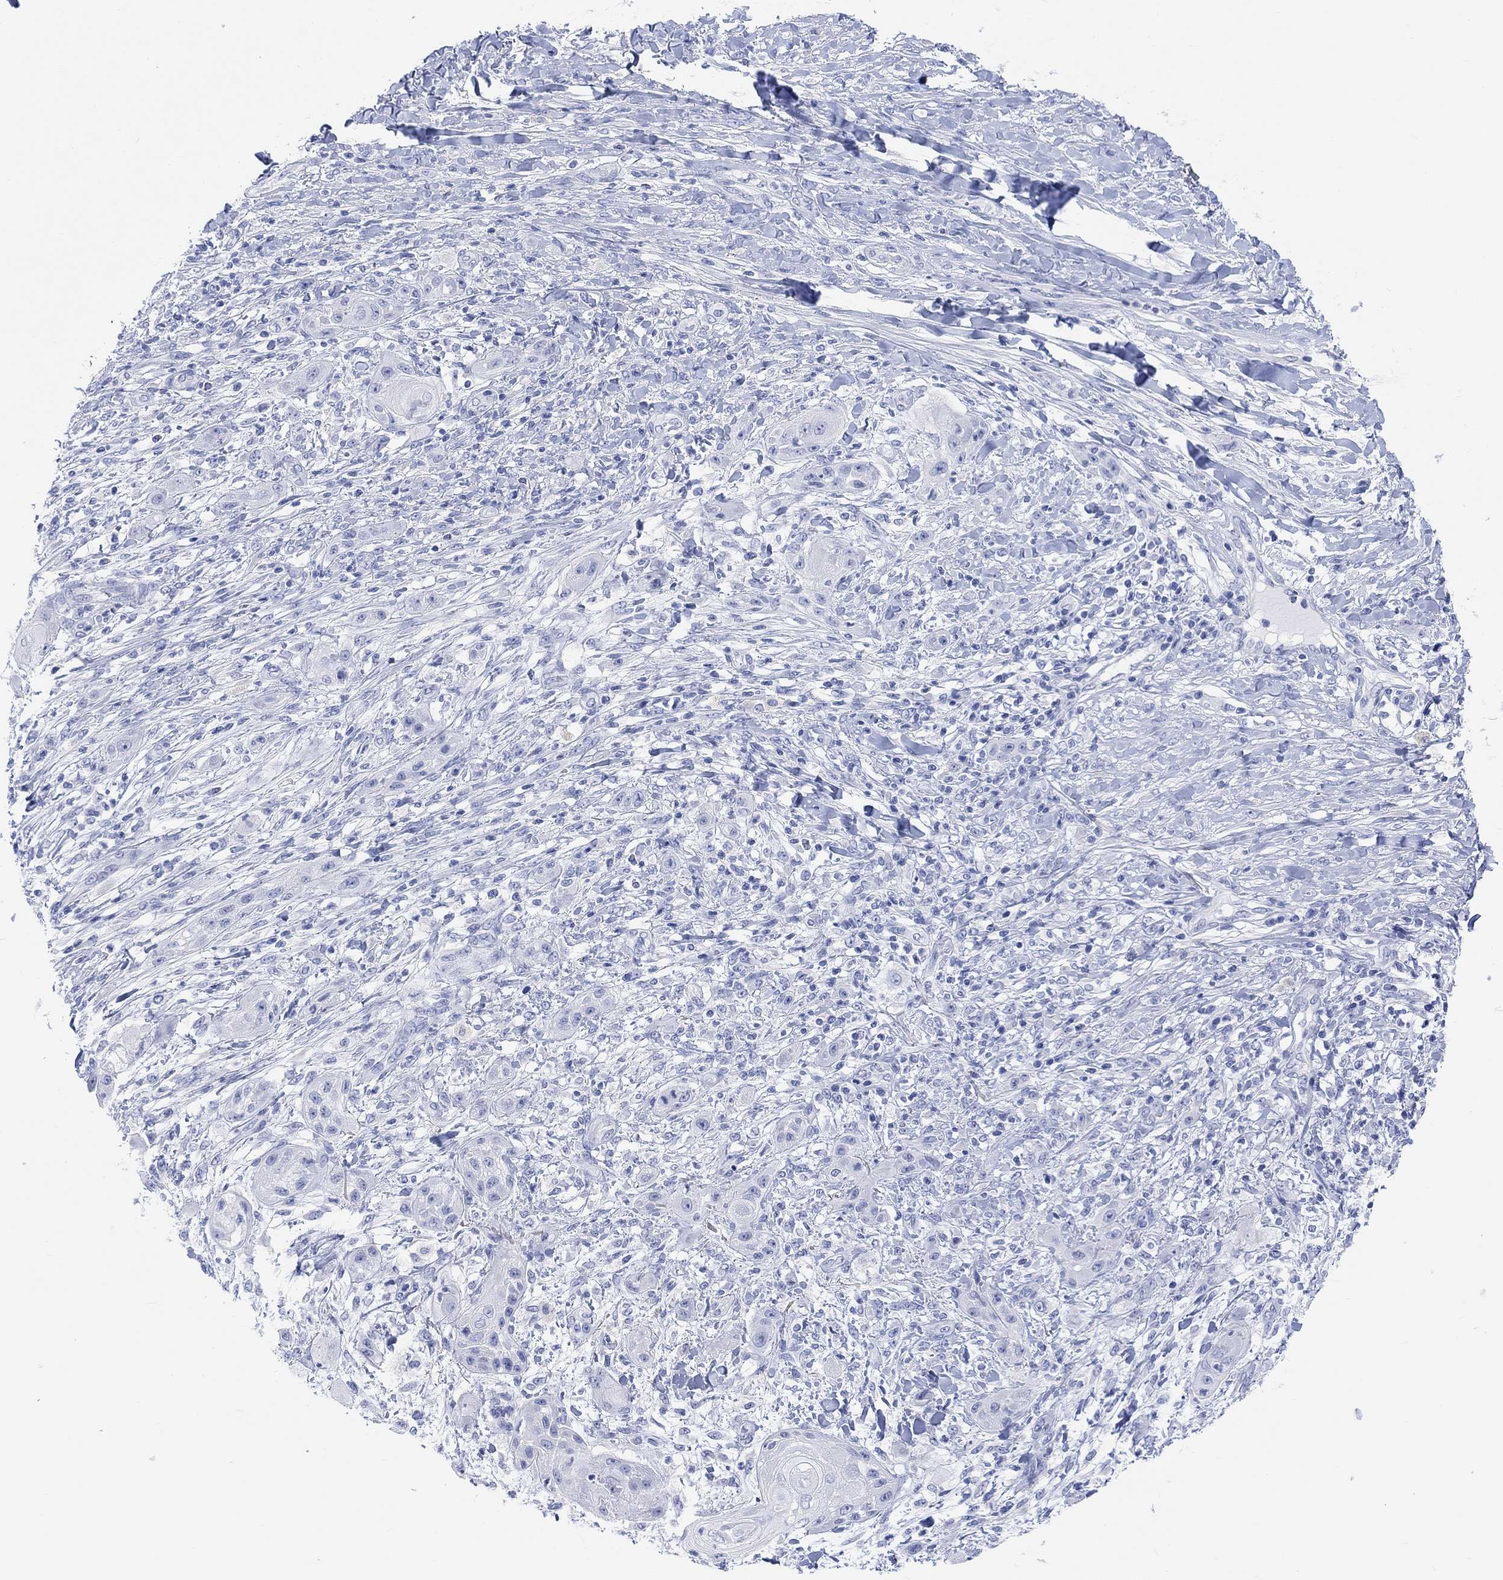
{"staining": {"intensity": "negative", "quantity": "none", "location": "none"}, "tissue": "skin cancer", "cell_type": "Tumor cells", "image_type": "cancer", "snomed": [{"axis": "morphology", "description": "Squamous cell carcinoma, NOS"}, {"axis": "topography", "description": "Skin"}], "caption": "This micrograph is of skin cancer stained with immunohistochemistry to label a protein in brown with the nuclei are counter-stained blue. There is no positivity in tumor cells. (DAB (3,3'-diaminobenzidine) IHC with hematoxylin counter stain).", "gene": "XIRP2", "patient": {"sex": "male", "age": 62}}